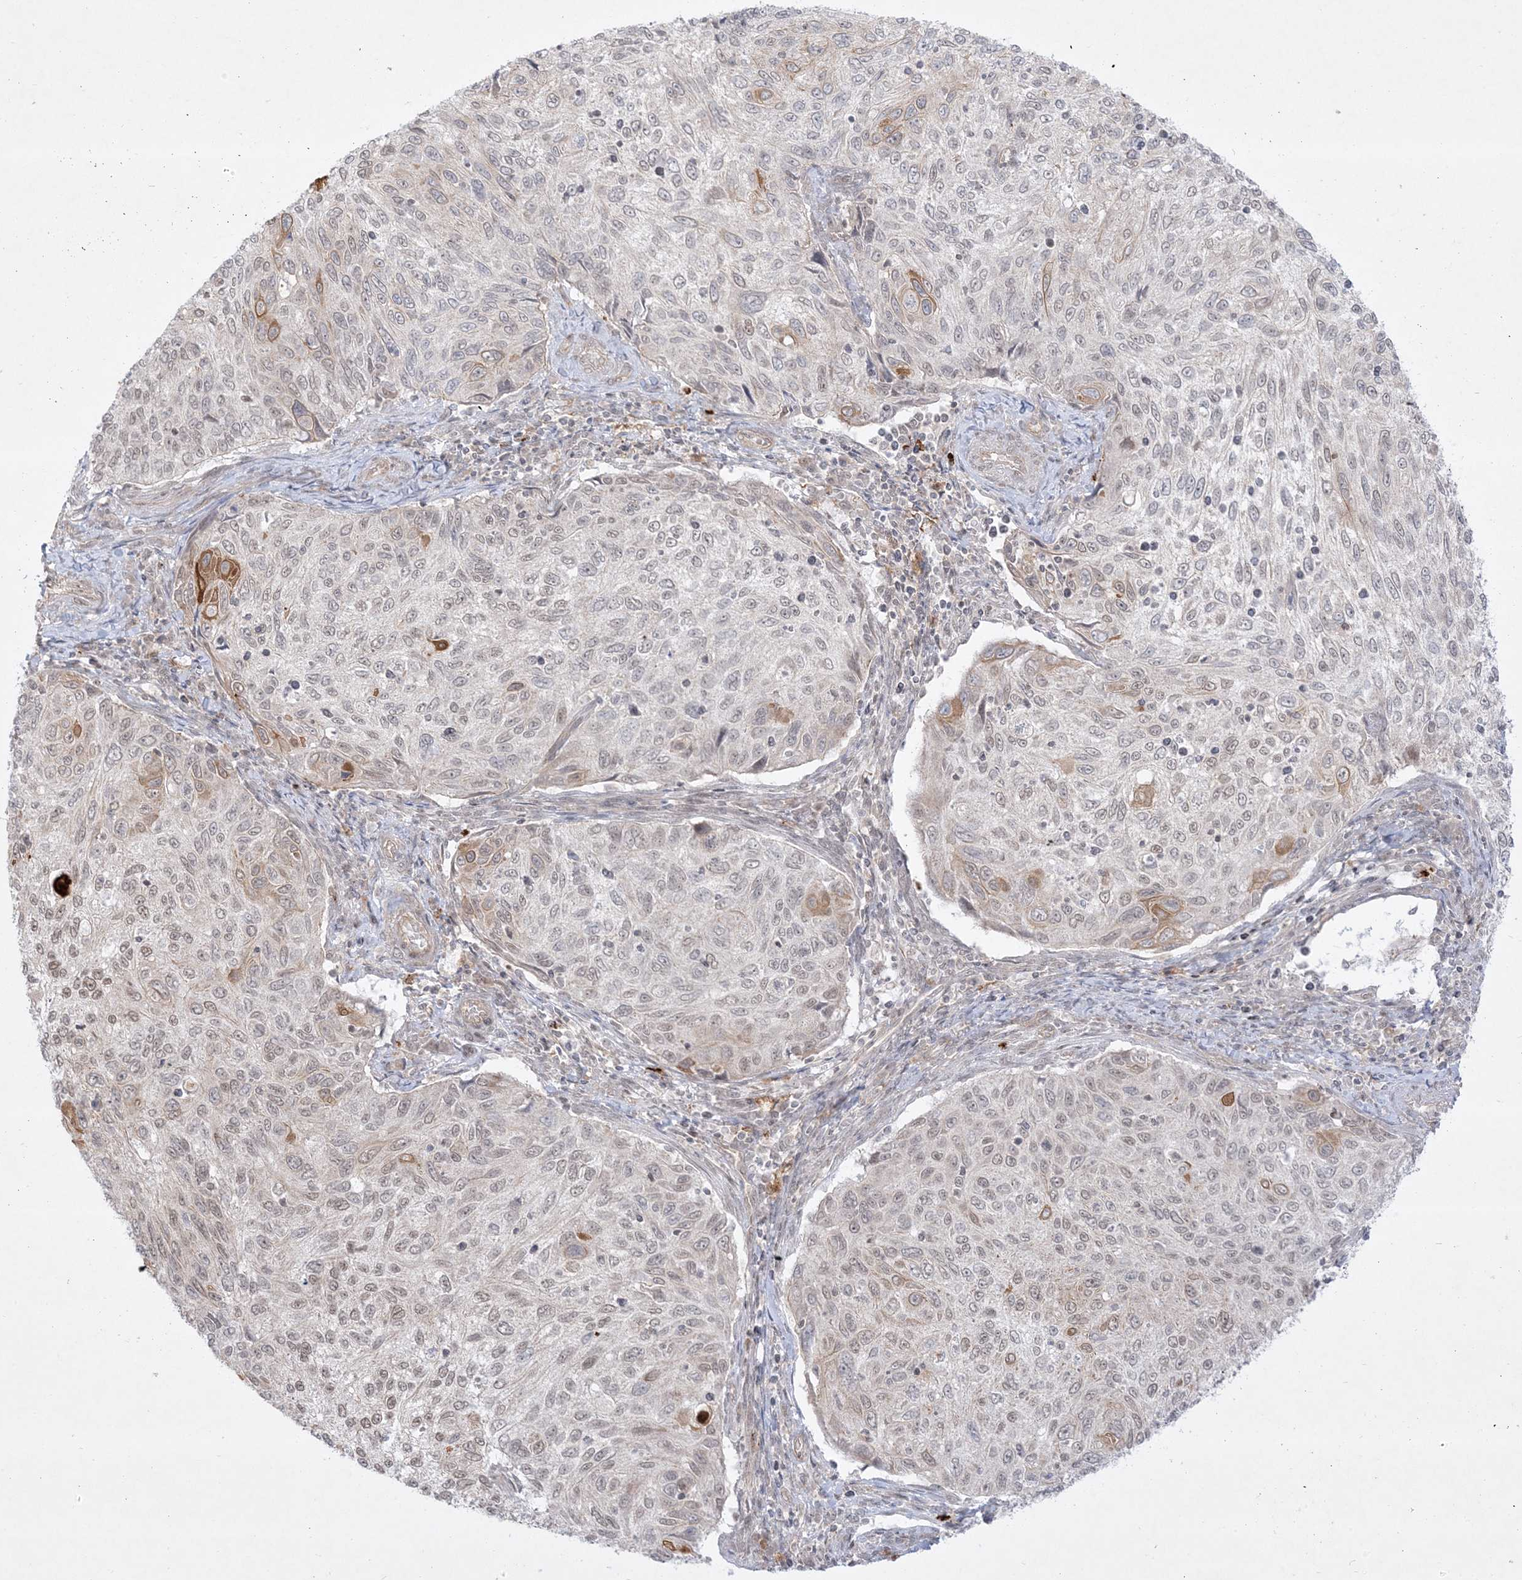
{"staining": {"intensity": "moderate", "quantity": "<25%", "location": "cytoplasmic/membranous"}, "tissue": "cervical cancer", "cell_type": "Tumor cells", "image_type": "cancer", "snomed": [{"axis": "morphology", "description": "Squamous cell carcinoma, NOS"}, {"axis": "topography", "description": "Cervix"}], "caption": "IHC micrograph of neoplastic tissue: human cervical squamous cell carcinoma stained using immunohistochemistry (IHC) shows low levels of moderate protein expression localized specifically in the cytoplasmic/membranous of tumor cells, appearing as a cytoplasmic/membranous brown color.", "gene": "PTK6", "patient": {"sex": "female", "age": 70}}